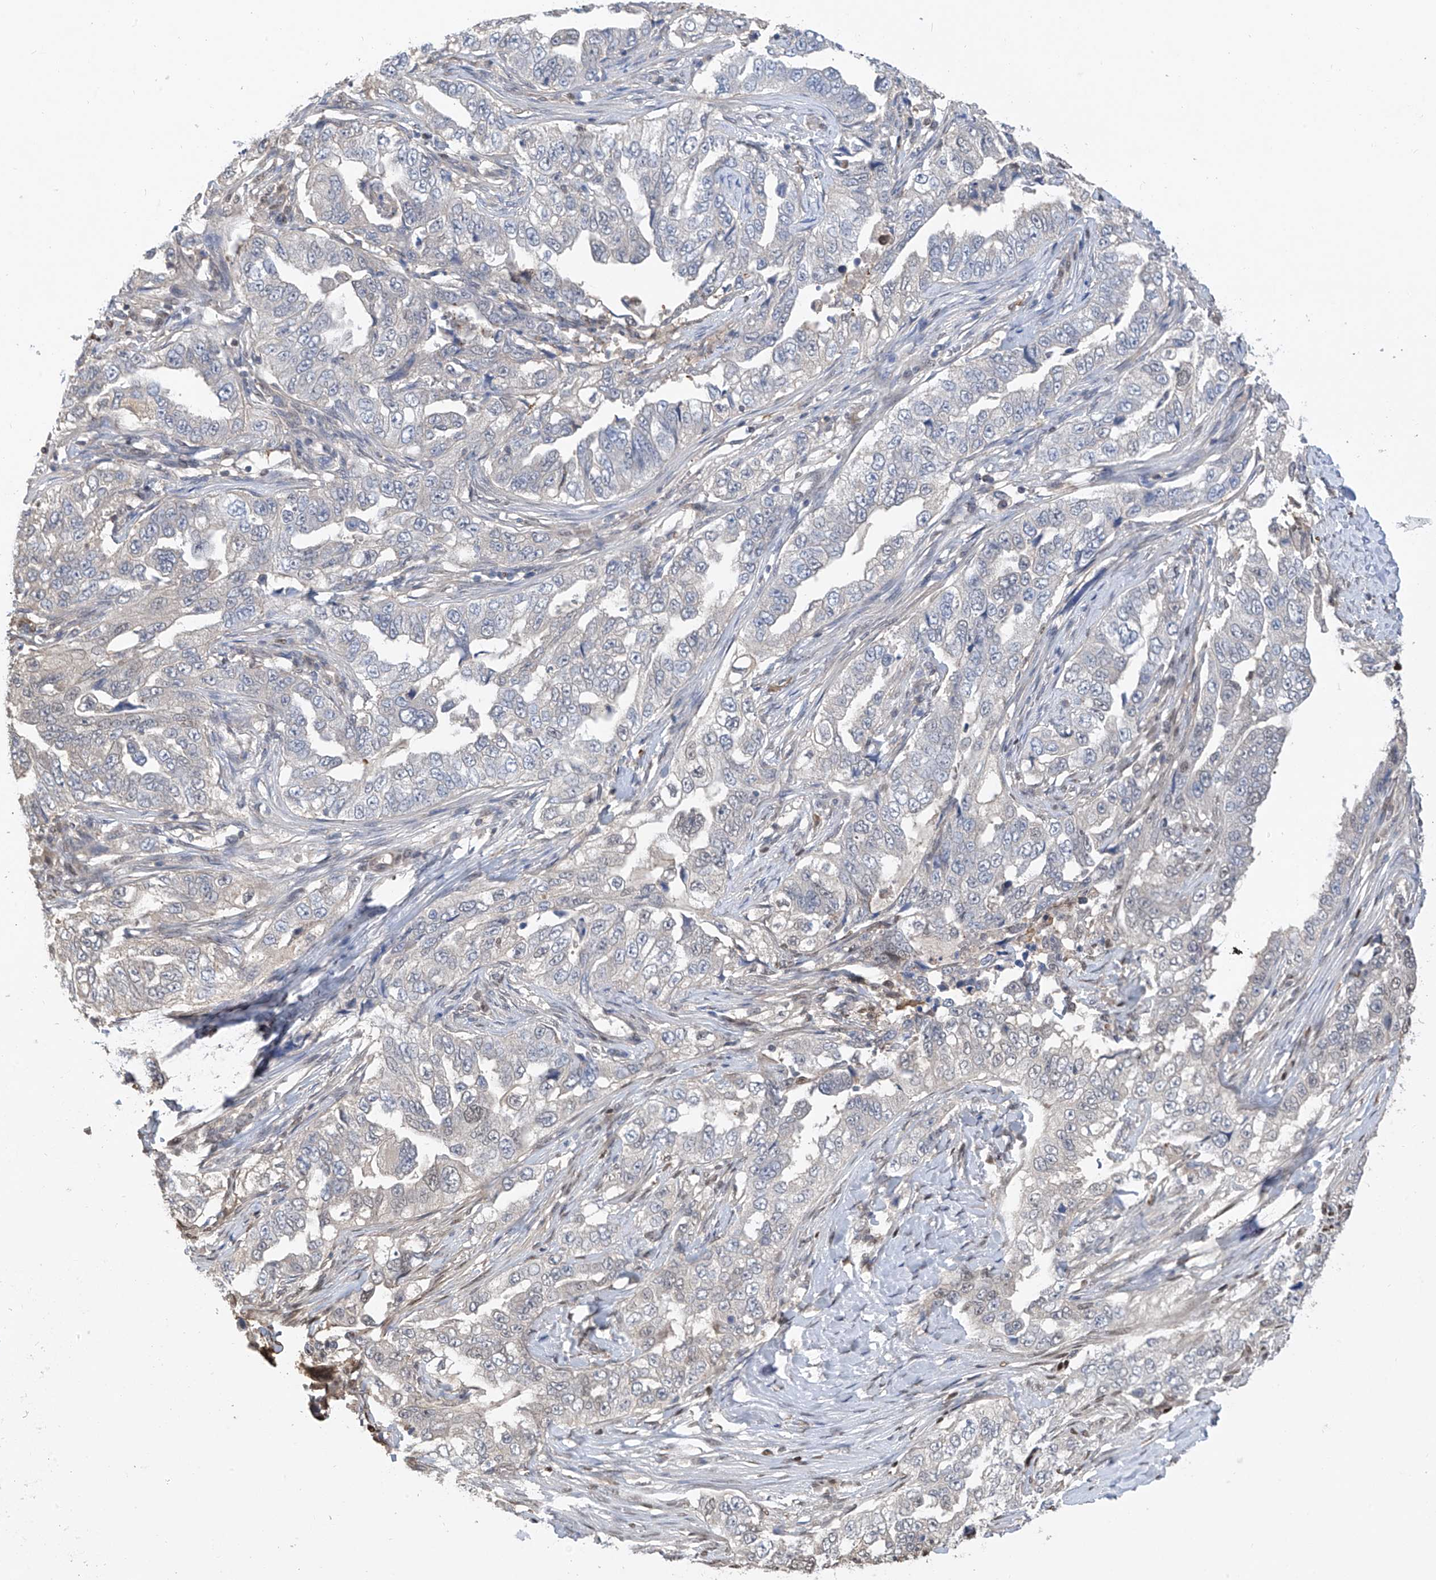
{"staining": {"intensity": "moderate", "quantity": "<25%", "location": "nuclear"}, "tissue": "lung cancer", "cell_type": "Tumor cells", "image_type": "cancer", "snomed": [{"axis": "morphology", "description": "Adenocarcinoma, NOS"}, {"axis": "topography", "description": "Lung"}], "caption": "The micrograph displays immunohistochemical staining of lung adenocarcinoma. There is moderate nuclear staining is appreciated in approximately <25% of tumor cells.", "gene": "PMM1", "patient": {"sex": "female", "age": 51}}